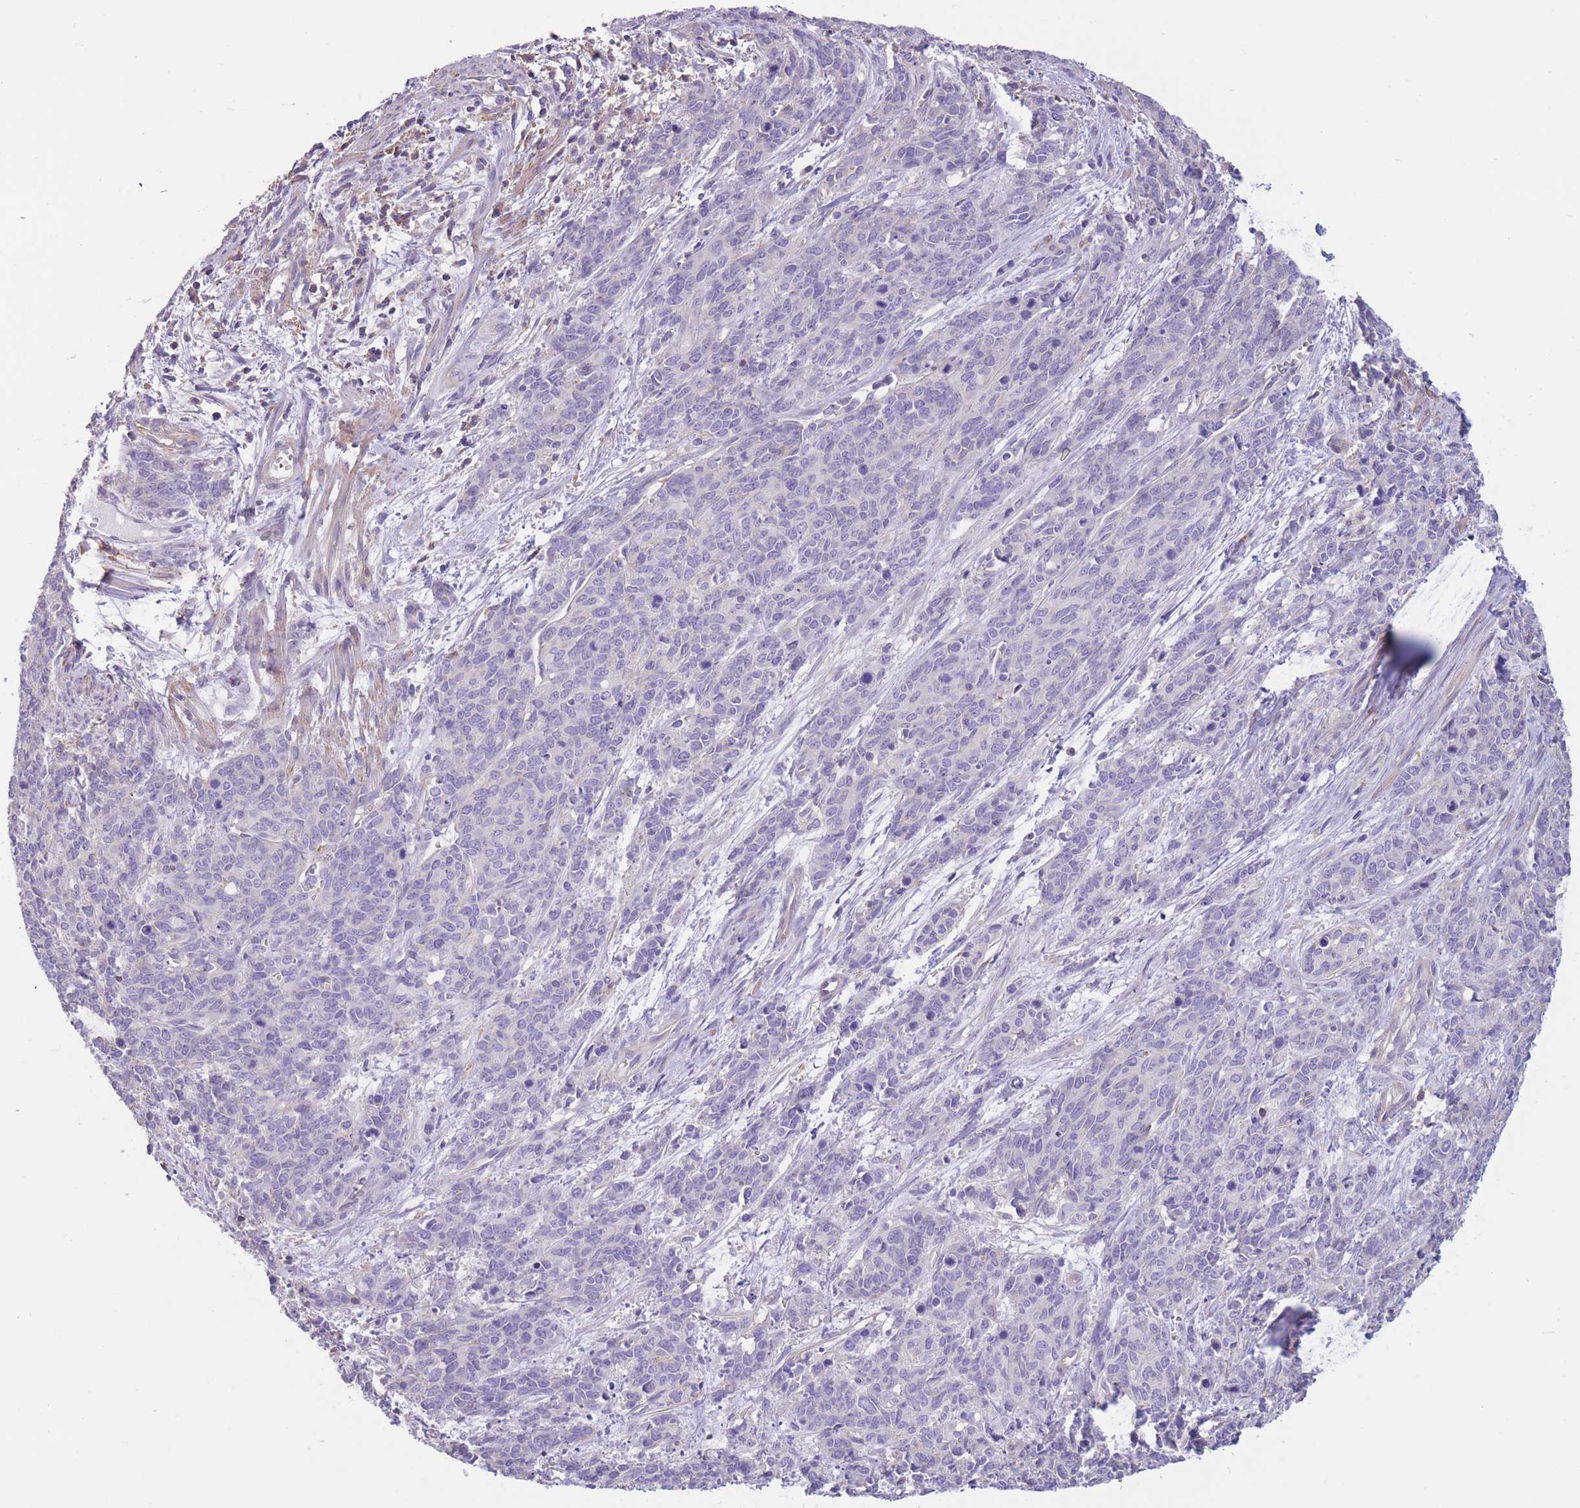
{"staining": {"intensity": "negative", "quantity": "none", "location": "none"}, "tissue": "cervical cancer", "cell_type": "Tumor cells", "image_type": "cancer", "snomed": [{"axis": "morphology", "description": "Squamous cell carcinoma, NOS"}, {"axis": "topography", "description": "Cervix"}], "caption": "Cervical cancer (squamous cell carcinoma) was stained to show a protein in brown. There is no significant expression in tumor cells.", "gene": "PDHA1", "patient": {"sex": "female", "age": 60}}